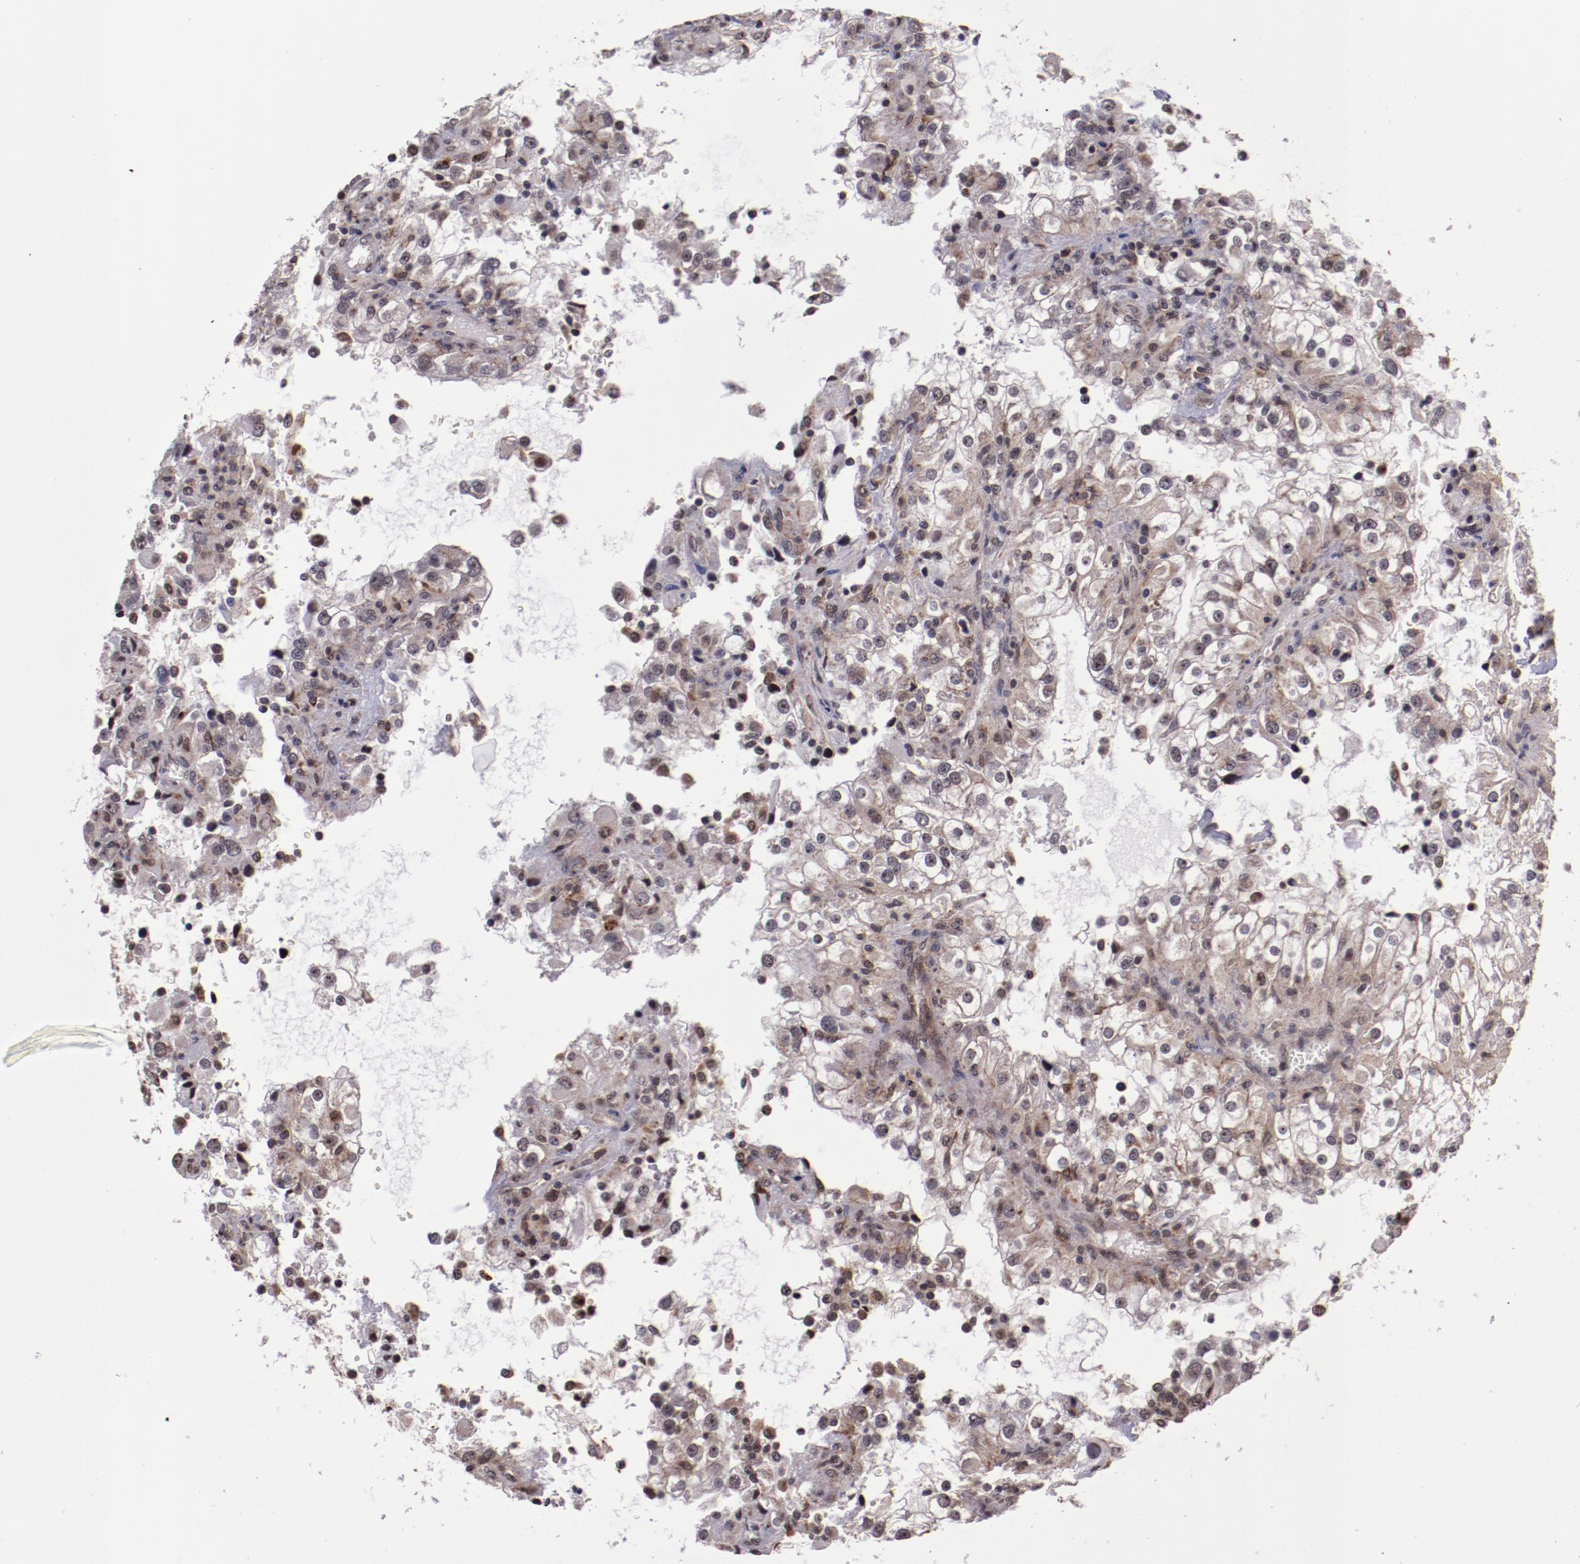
{"staining": {"intensity": "weak", "quantity": "25%-75%", "location": "cytoplasmic/membranous,nuclear"}, "tissue": "renal cancer", "cell_type": "Tumor cells", "image_type": "cancer", "snomed": [{"axis": "morphology", "description": "Adenocarcinoma, NOS"}, {"axis": "topography", "description": "Kidney"}], "caption": "Brown immunohistochemical staining in human renal cancer exhibits weak cytoplasmic/membranous and nuclear staining in about 25%-75% of tumor cells.", "gene": "CECR2", "patient": {"sex": "female", "age": 52}}